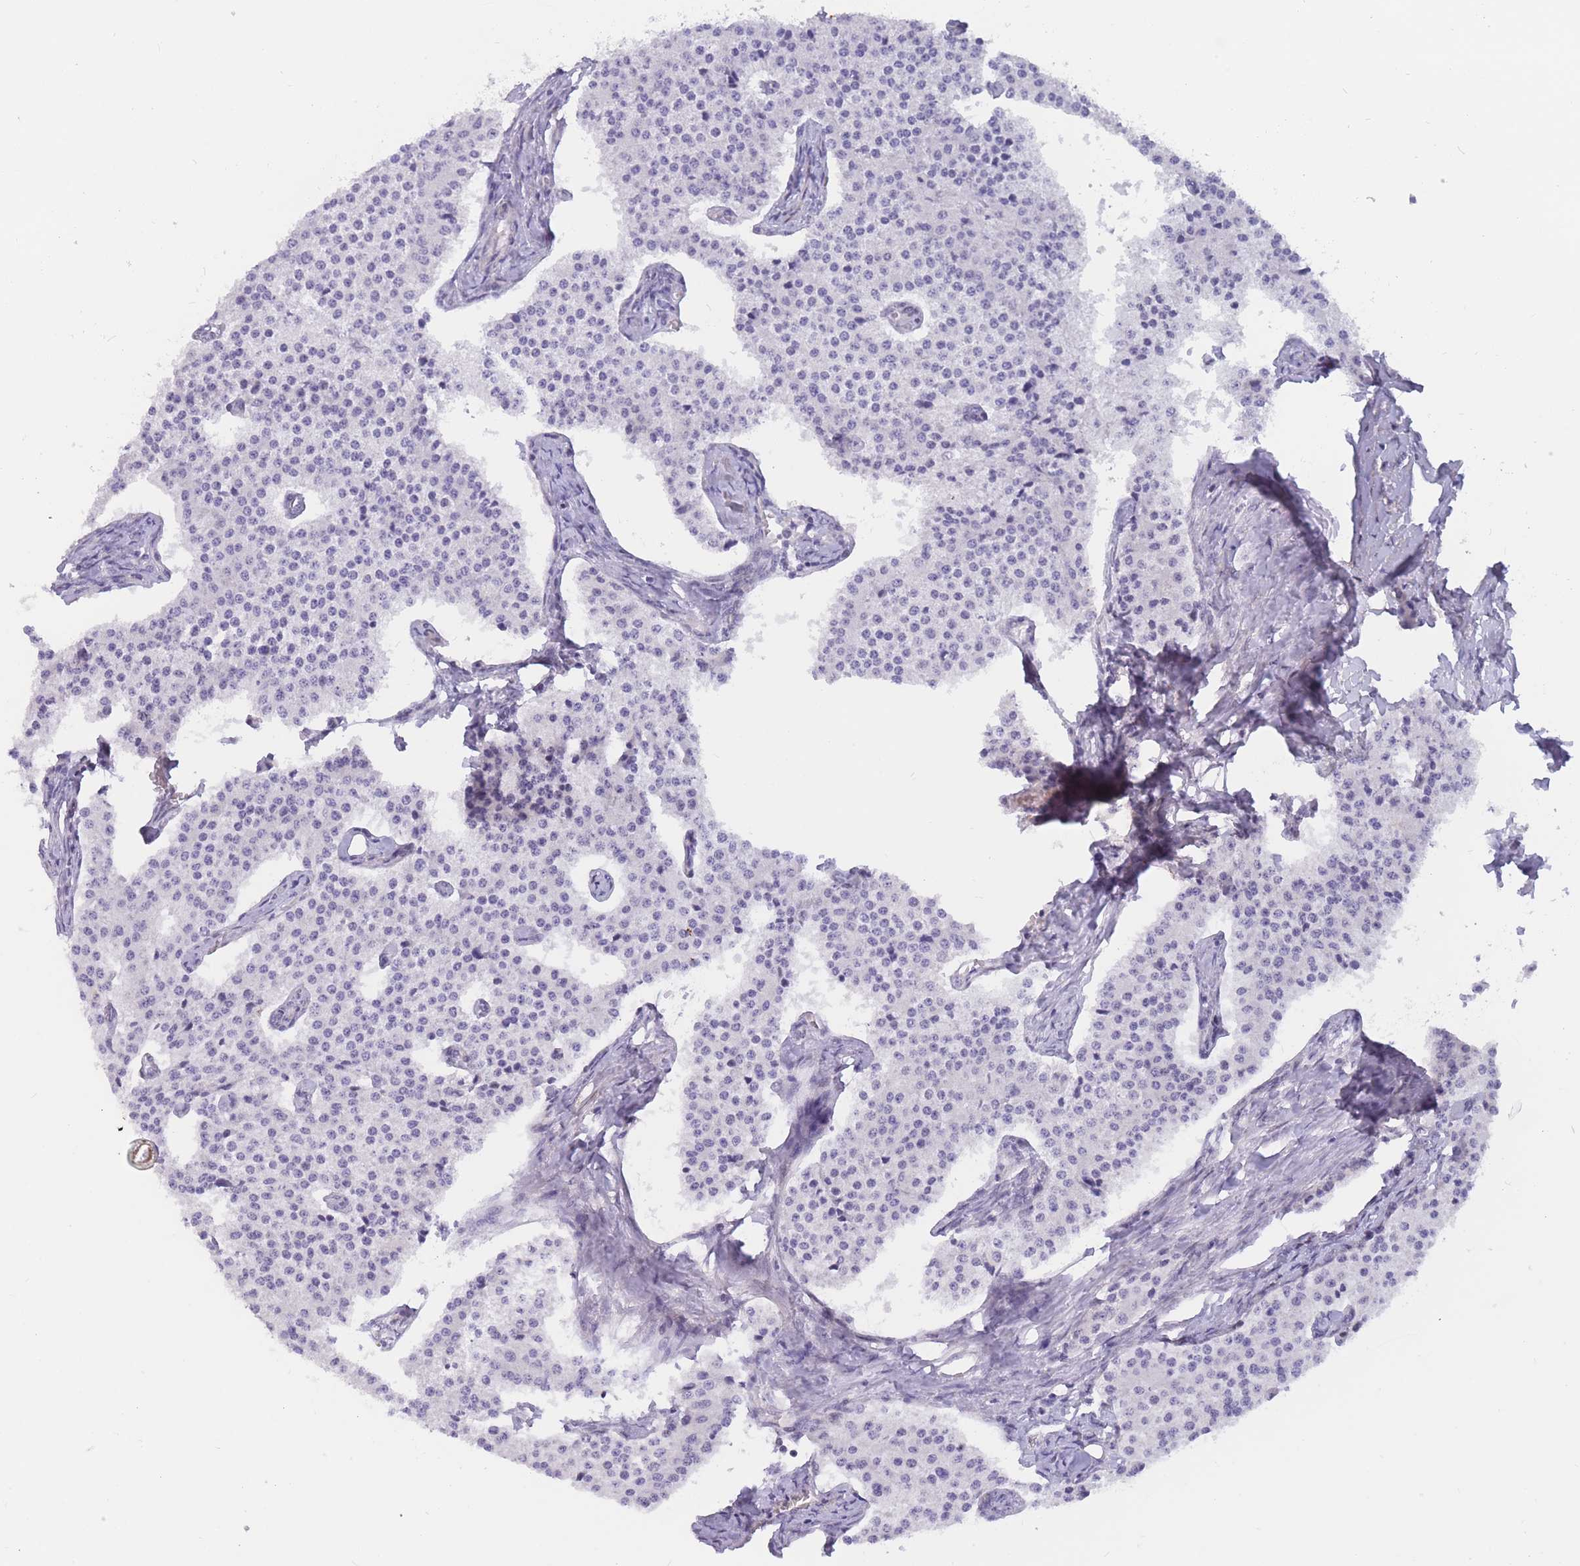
{"staining": {"intensity": "negative", "quantity": "none", "location": "none"}, "tissue": "carcinoid", "cell_type": "Tumor cells", "image_type": "cancer", "snomed": [{"axis": "morphology", "description": "Carcinoid, malignant, NOS"}, {"axis": "topography", "description": "Colon"}], "caption": "A photomicrograph of human carcinoid is negative for staining in tumor cells. (DAB immunohistochemistry (IHC), high magnification).", "gene": "BCL9L", "patient": {"sex": "female", "age": 52}}